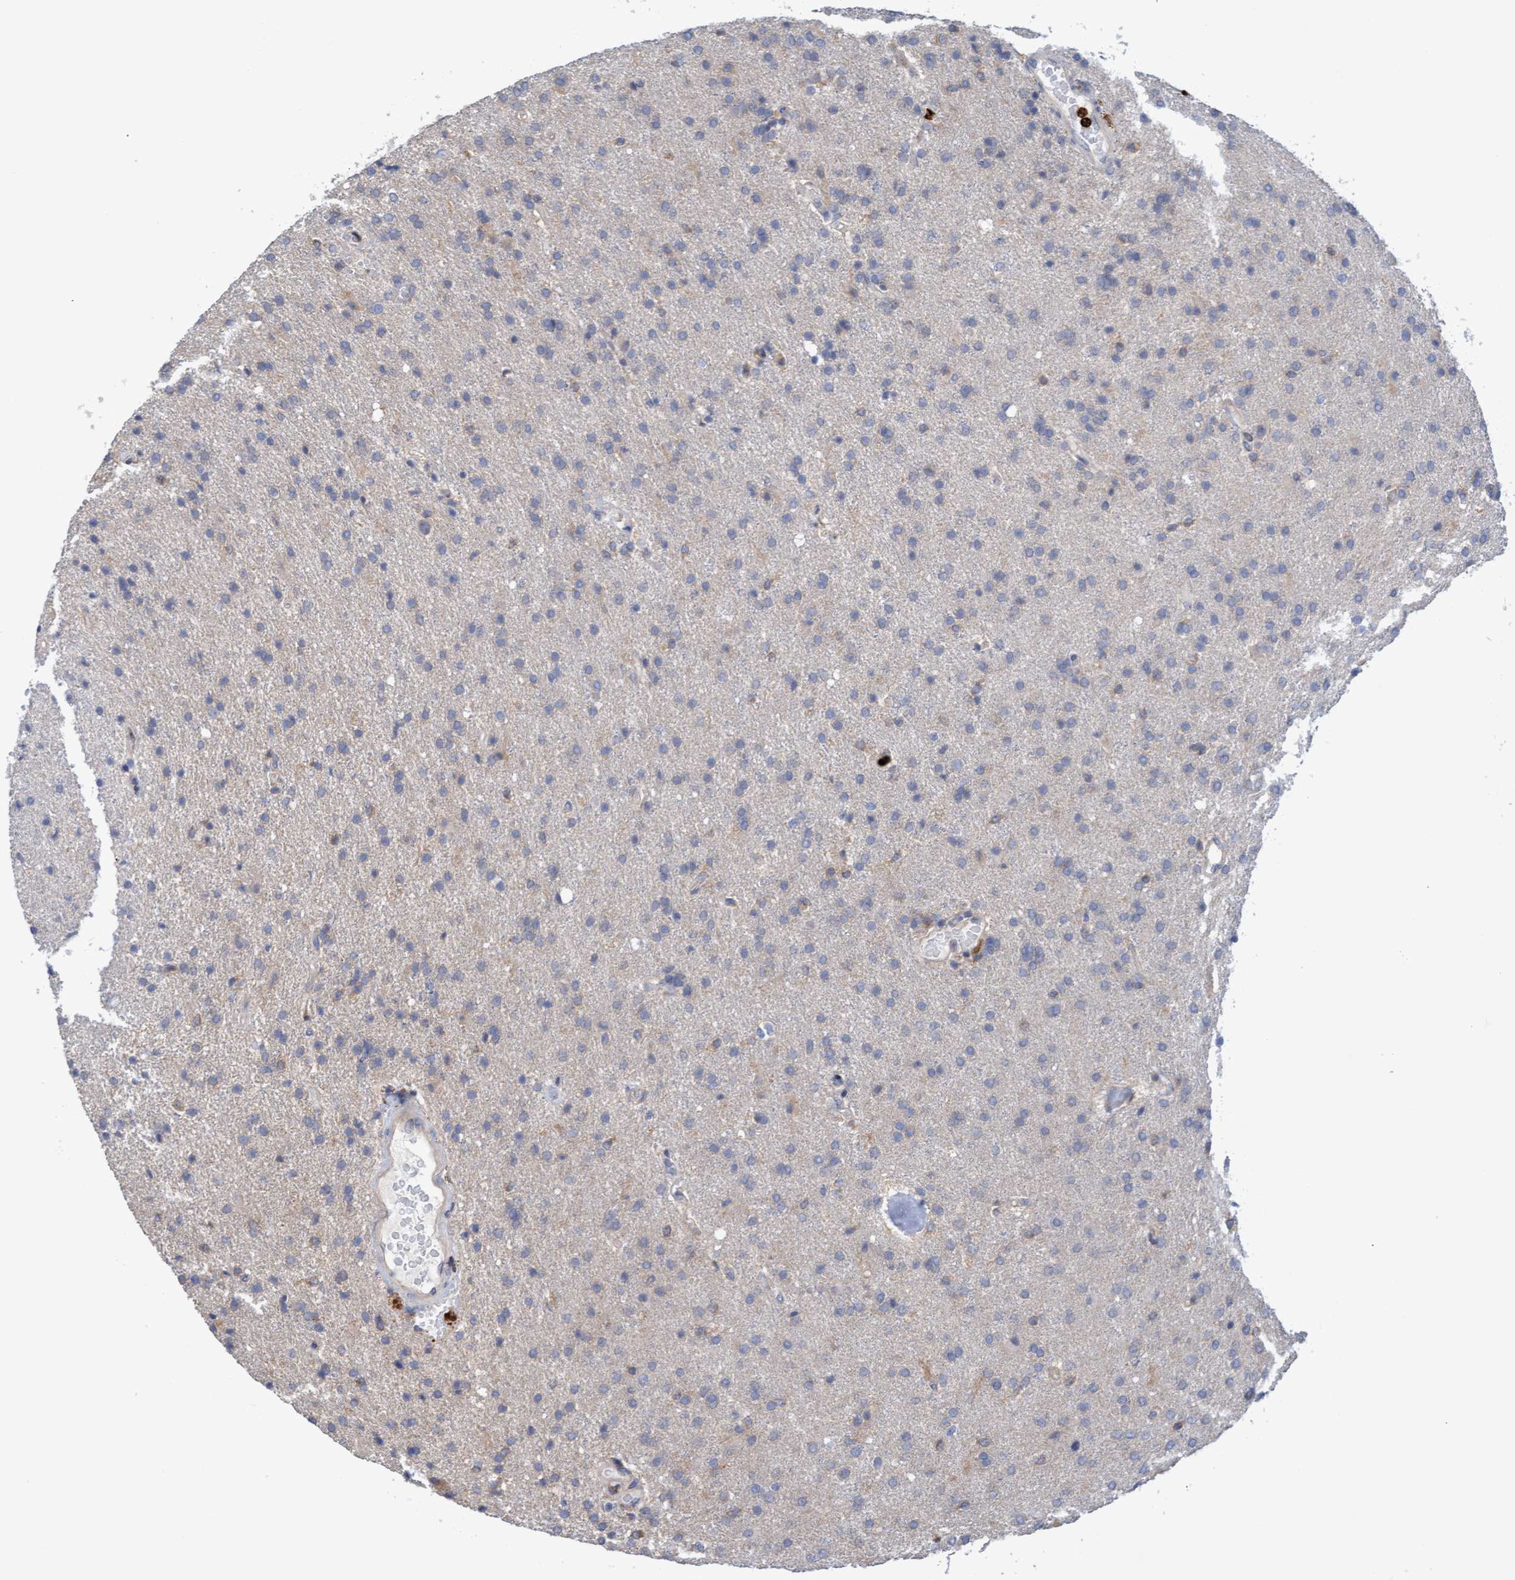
{"staining": {"intensity": "weak", "quantity": "<25%", "location": "cytoplasmic/membranous"}, "tissue": "glioma", "cell_type": "Tumor cells", "image_type": "cancer", "snomed": [{"axis": "morphology", "description": "Glioma, malignant, High grade"}, {"axis": "topography", "description": "Brain"}], "caption": "This micrograph is of glioma stained with immunohistochemistry (IHC) to label a protein in brown with the nuclei are counter-stained blue. There is no staining in tumor cells.", "gene": "MMP8", "patient": {"sex": "male", "age": 72}}